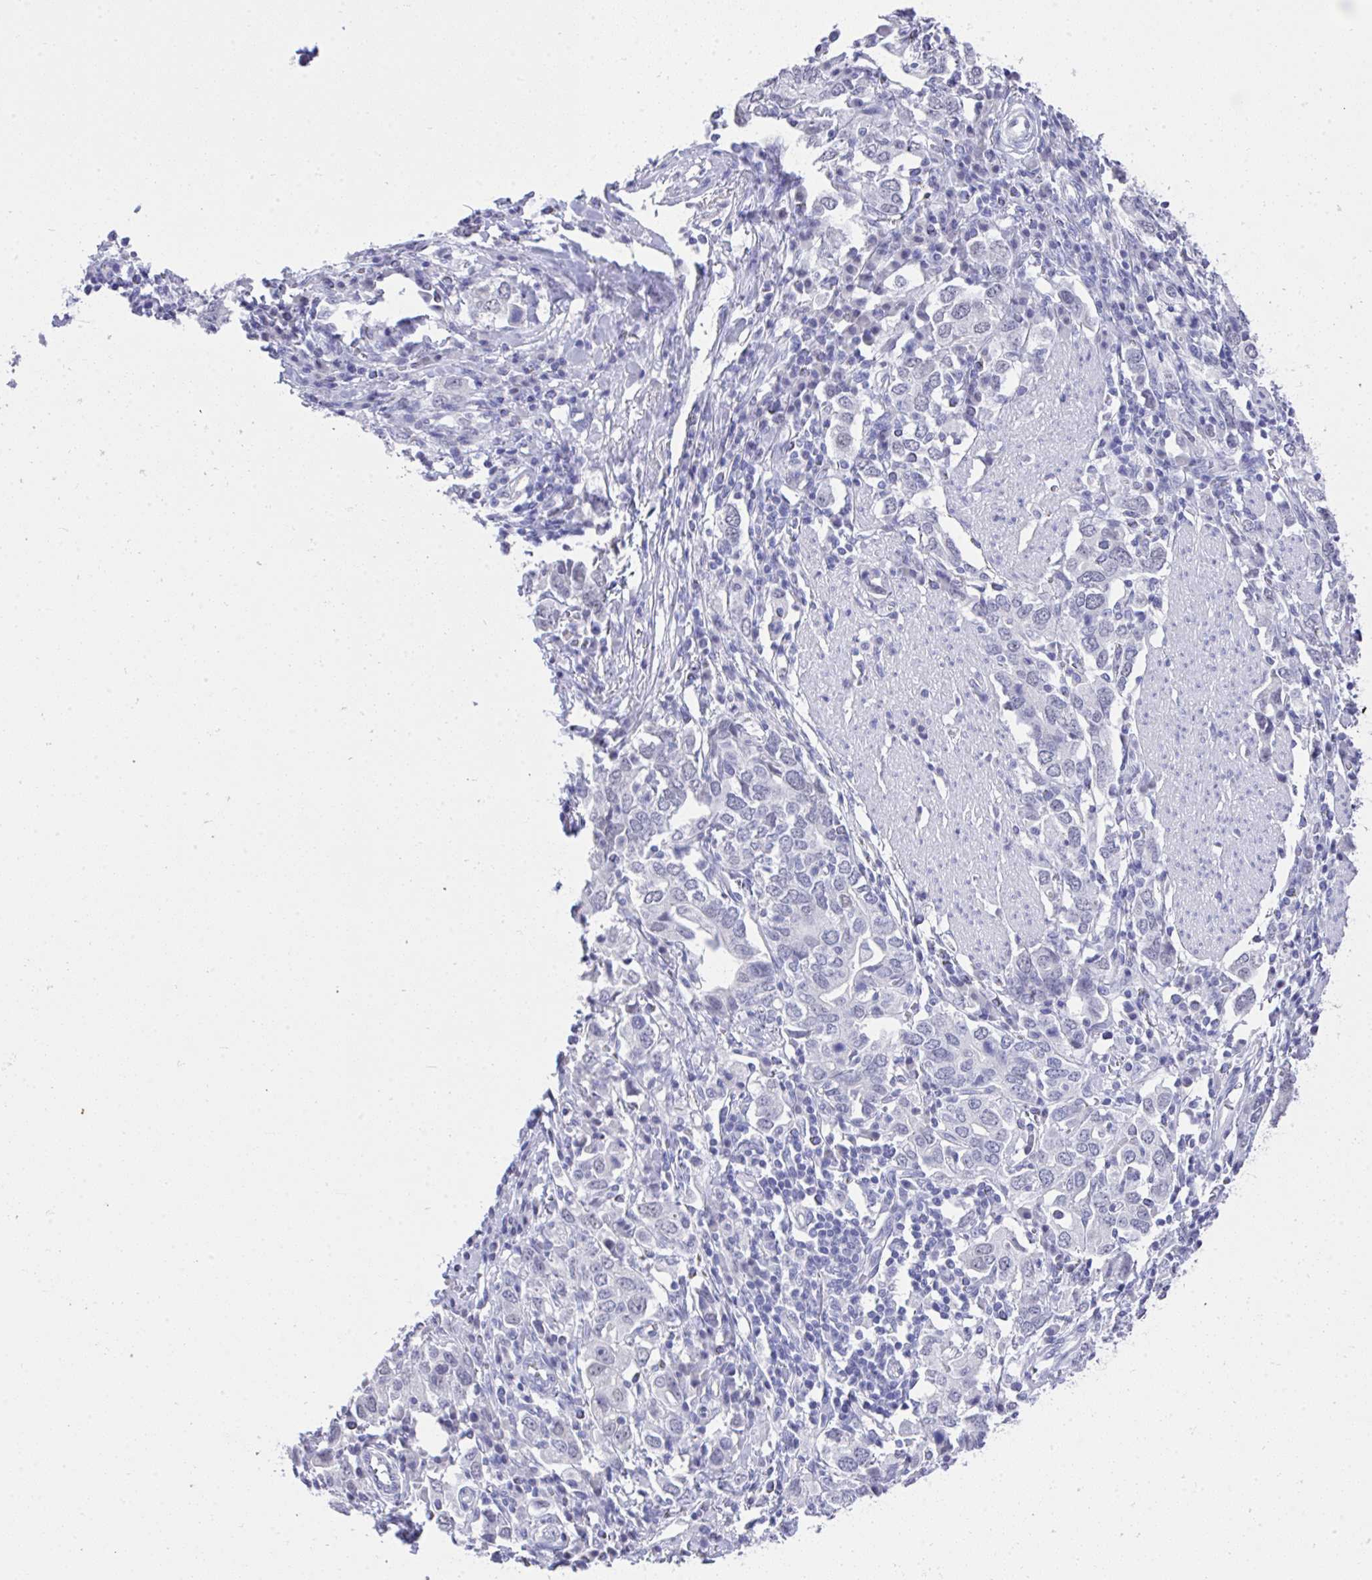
{"staining": {"intensity": "negative", "quantity": "none", "location": "none"}, "tissue": "stomach cancer", "cell_type": "Tumor cells", "image_type": "cancer", "snomed": [{"axis": "morphology", "description": "Adenocarcinoma, NOS"}, {"axis": "topography", "description": "Stomach, upper"}, {"axis": "topography", "description": "Stomach"}], "caption": "This histopathology image is of adenocarcinoma (stomach) stained with IHC to label a protein in brown with the nuclei are counter-stained blue. There is no staining in tumor cells.", "gene": "MS4A12", "patient": {"sex": "male", "age": 62}}